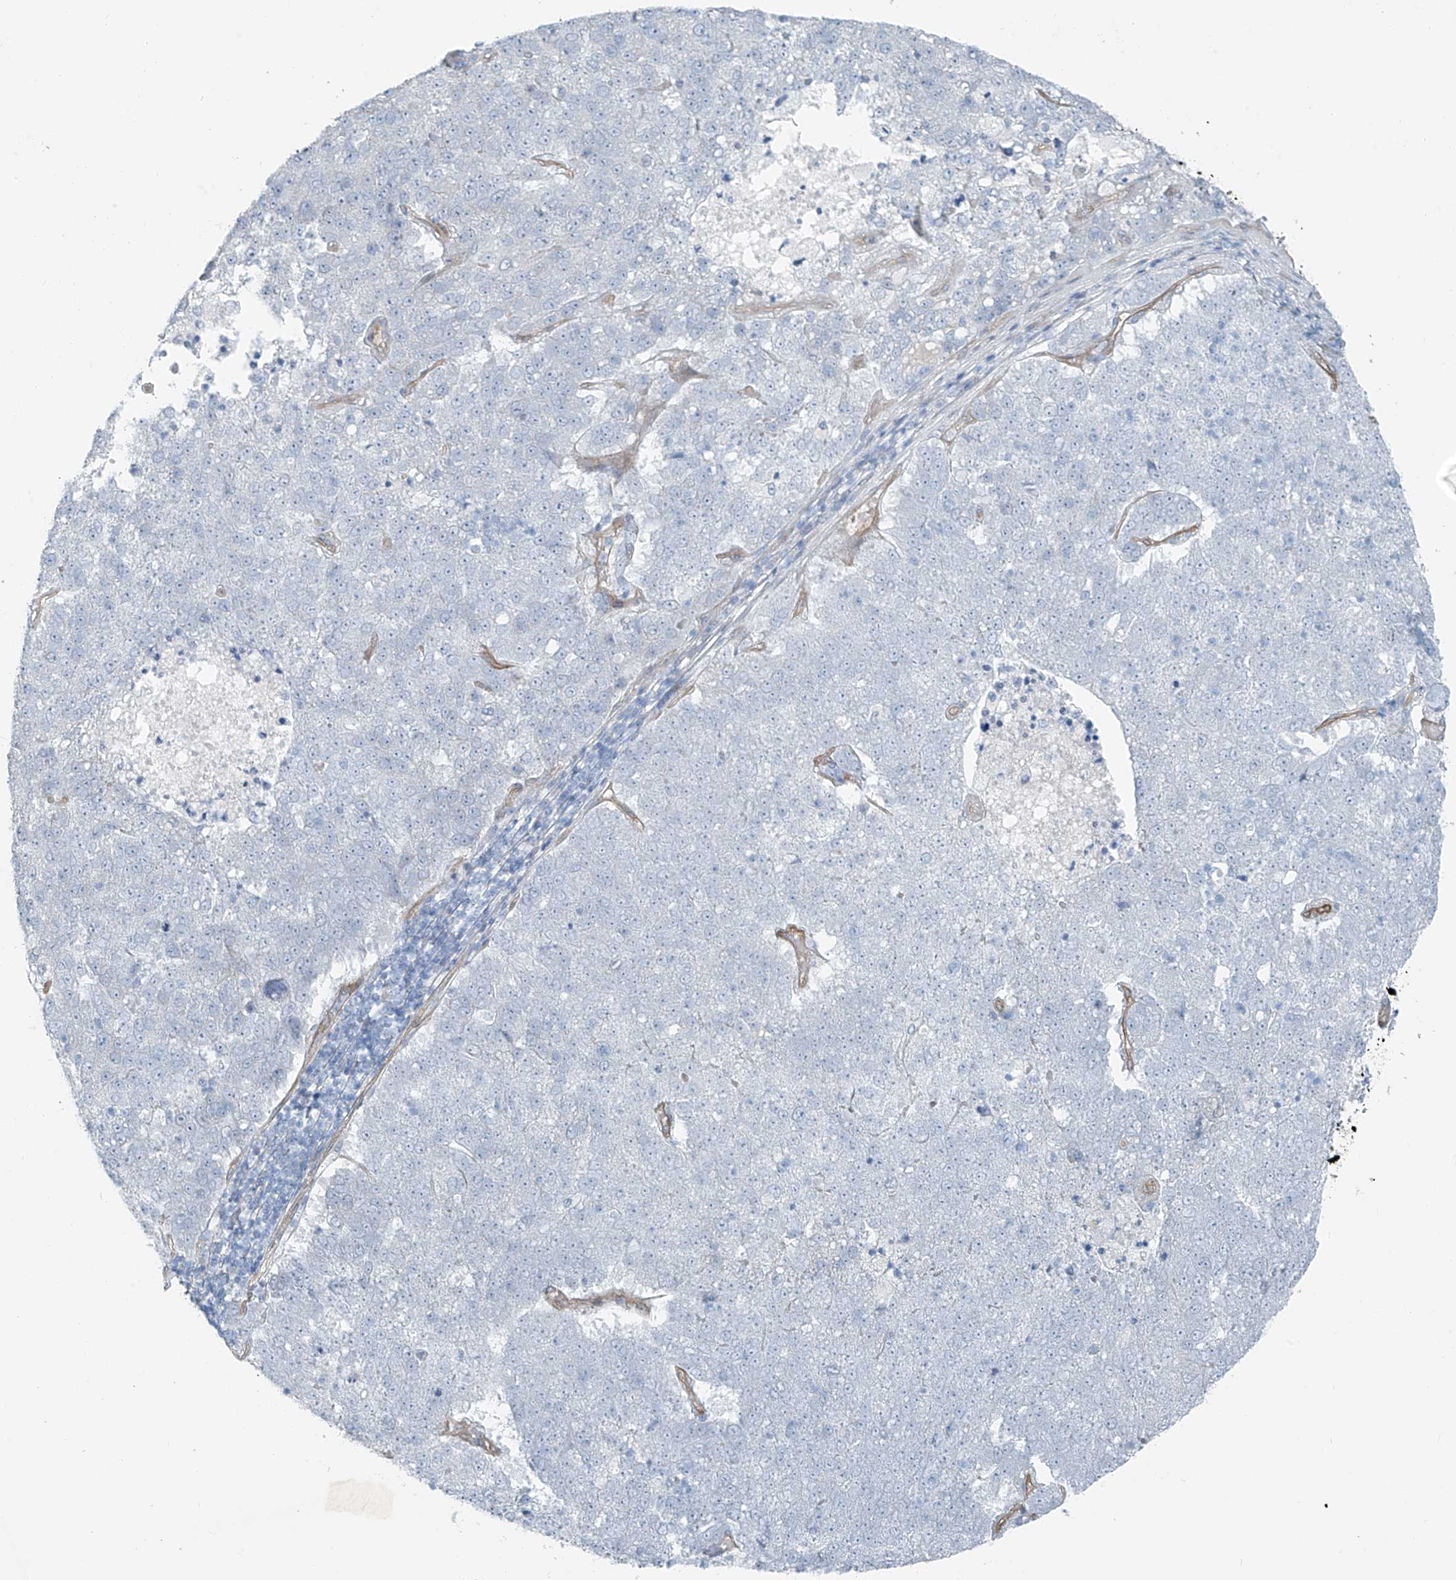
{"staining": {"intensity": "negative", "quantity": "none", "location": "none"}, "tissue": "pancreatic cancer", "cell_type": "Tumor cells", "image_type": "cancer", "snomed": [{"axis": "morphology", "description": "Adenocarcinoma, NOS"}, {"axis": "topography", "description": "Pancreas"}], "caption": "Human pancreatic cancer (adenocarcinoma) stained for a protein using immunohistochemistry (IHC) shows no positivity in tumor cells.", "gene": "TNS2", "patient": {"sex": "female", "age": 61}}